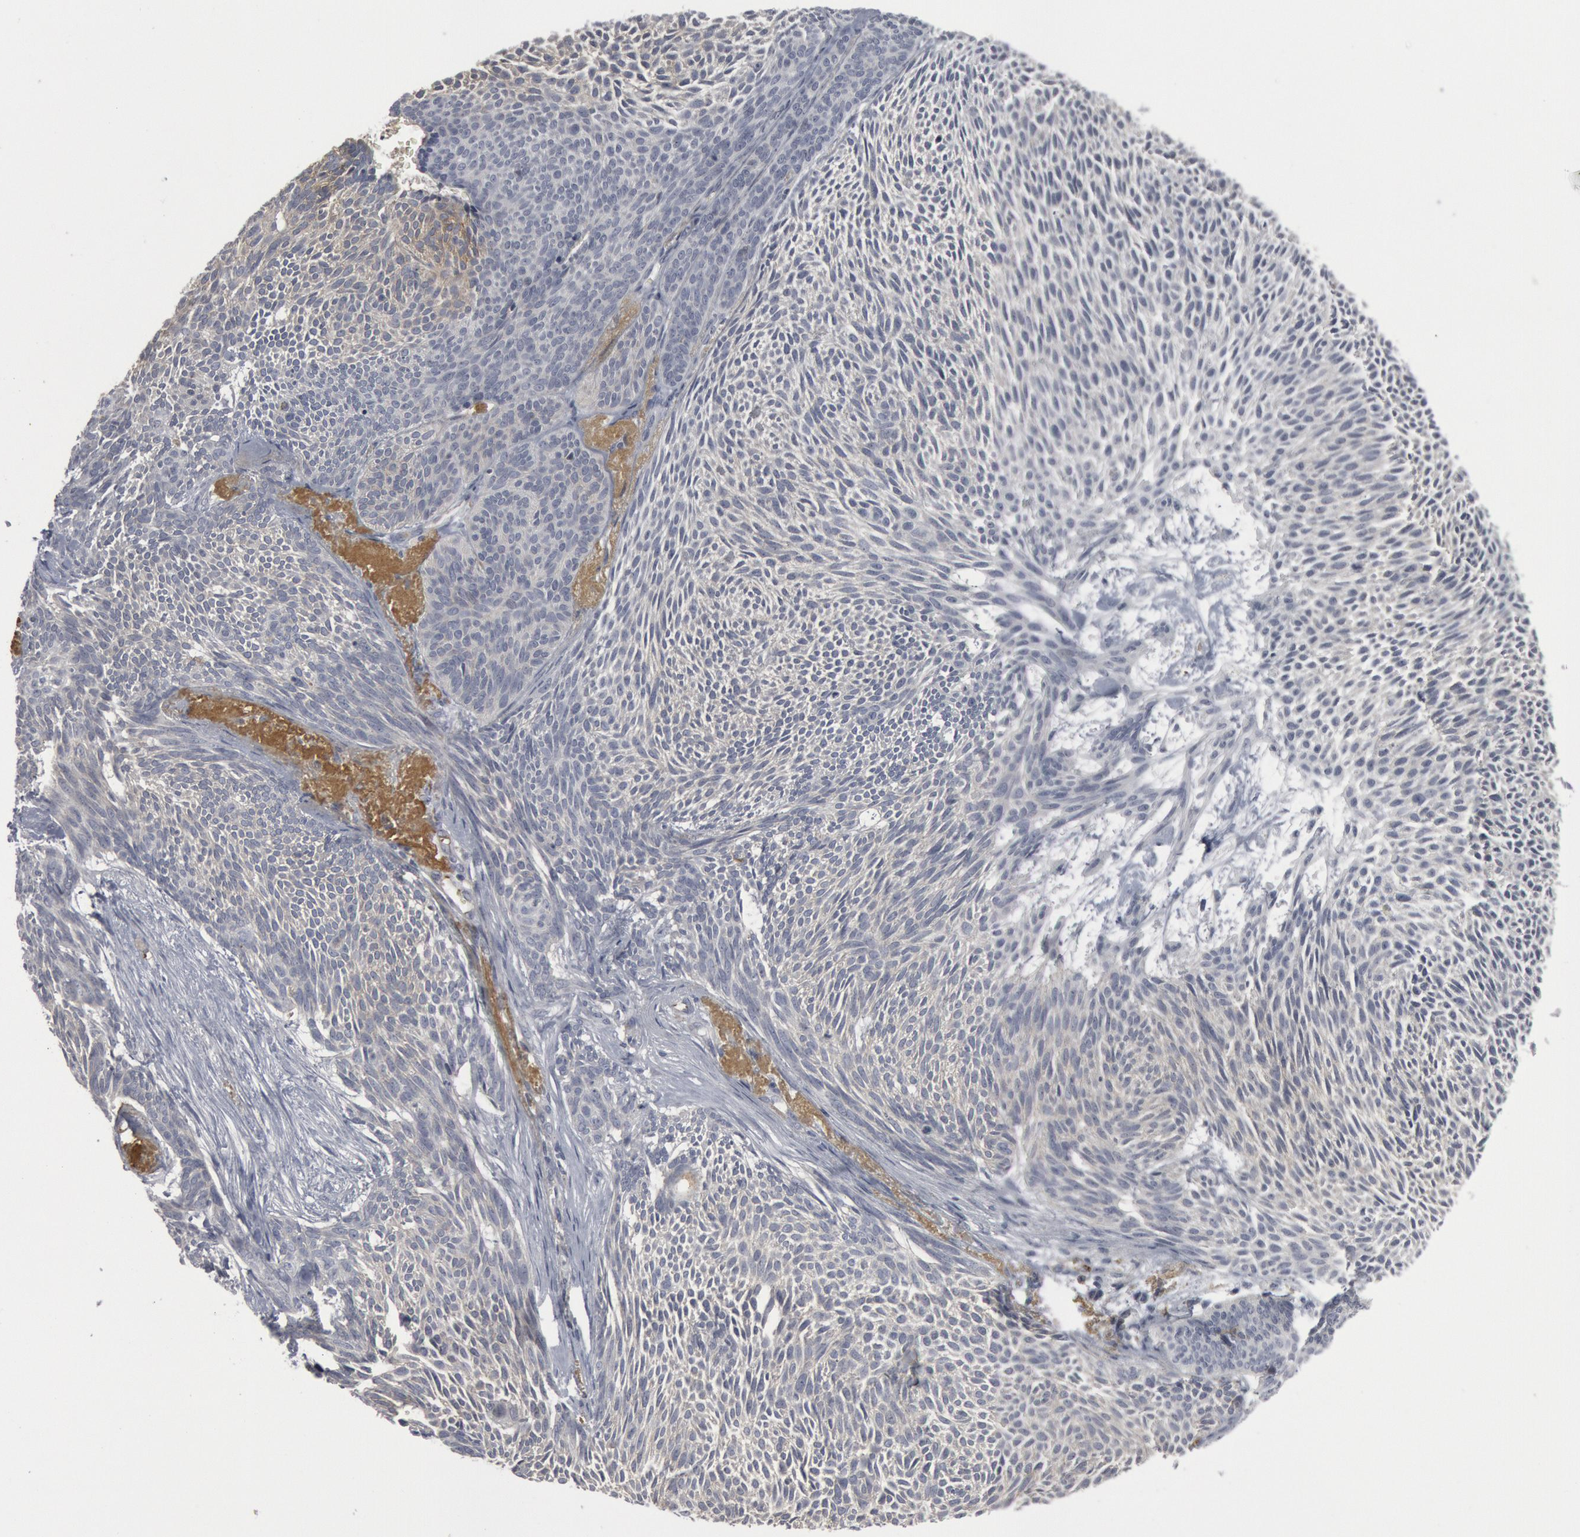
{"staining": {"intensity": "negative", "quantity": "none", "location": "none"}, "tissue": "skin cancer", "cell_type": "Tumor cells", "image_type": "cancer", "snomed": [{"axis": "morphology", "description": "Basal cell carcinoma"}, {"axis": "topography", "description": "Skin"}], "caption": "Skin cancer (basal cell carcinoma) stained for a protein using immunohistochemistry (IHC) displays no positivity tumor cells.", "gene": "C1QC", "patient": {"sex": "male", "age": 84}}